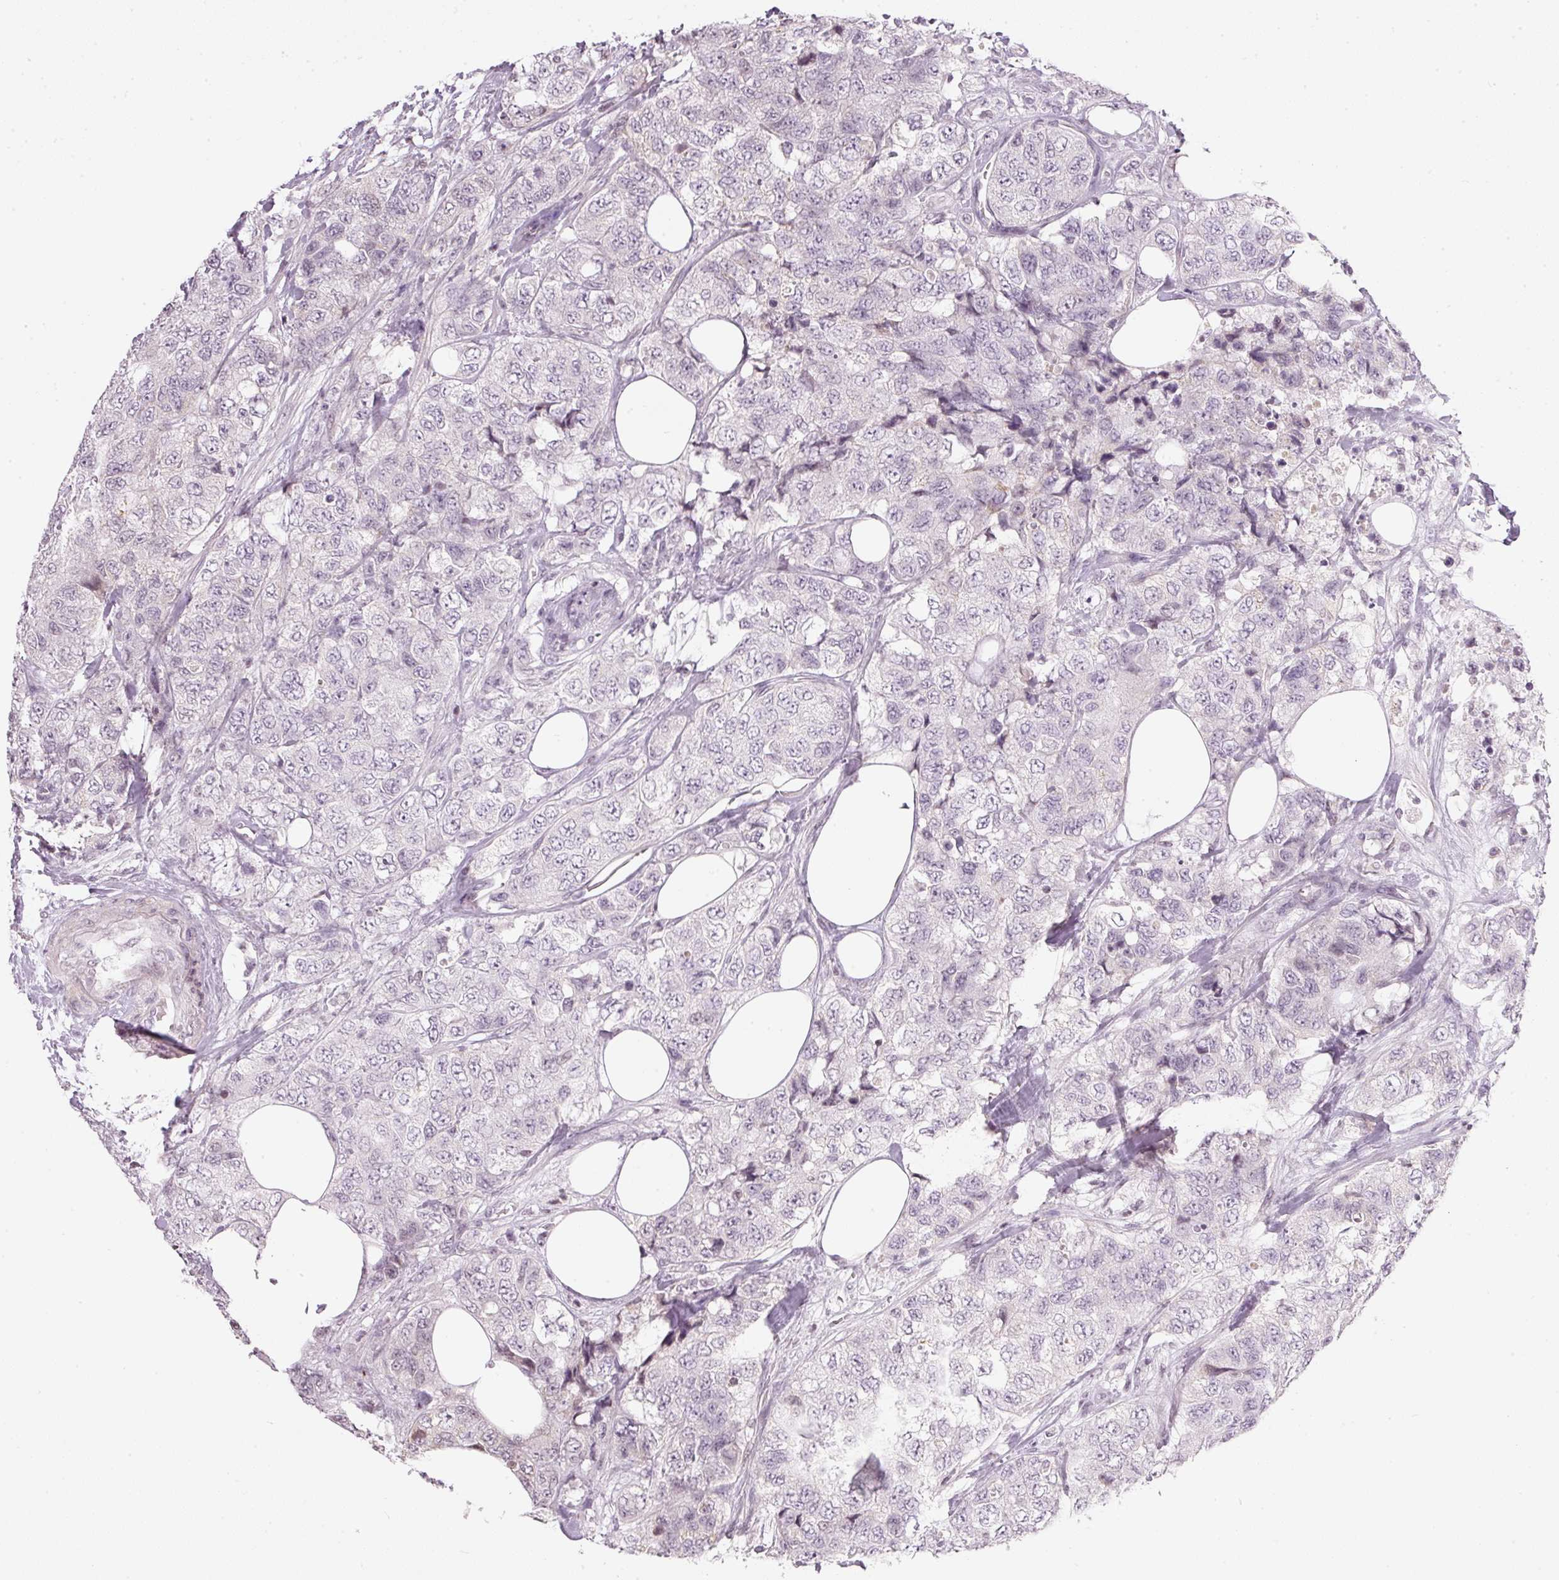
{"staining": {"intensity": "weak", "quantity": "<25%", "location": "nuclear"}, "tissue": "urothelial cancer", "cell_type": "Tumor cells", "image_type": "cancer", "snomed": [{"axis": "morphology", "description": "Urothelial carcinoma, High grade"}, {"axis": "topography", "description": "Urinary bladder"}], "caption": "High magnification brightfield microscopy of urothelial cancer stained with DAB (3,3'-diaminobenzidine) (brown) and counterstained with hematoxylin (blue): tumor cells show no significant staining.", "gene": "NRDE2", "patient": {"sex": "female", "age": 78}}